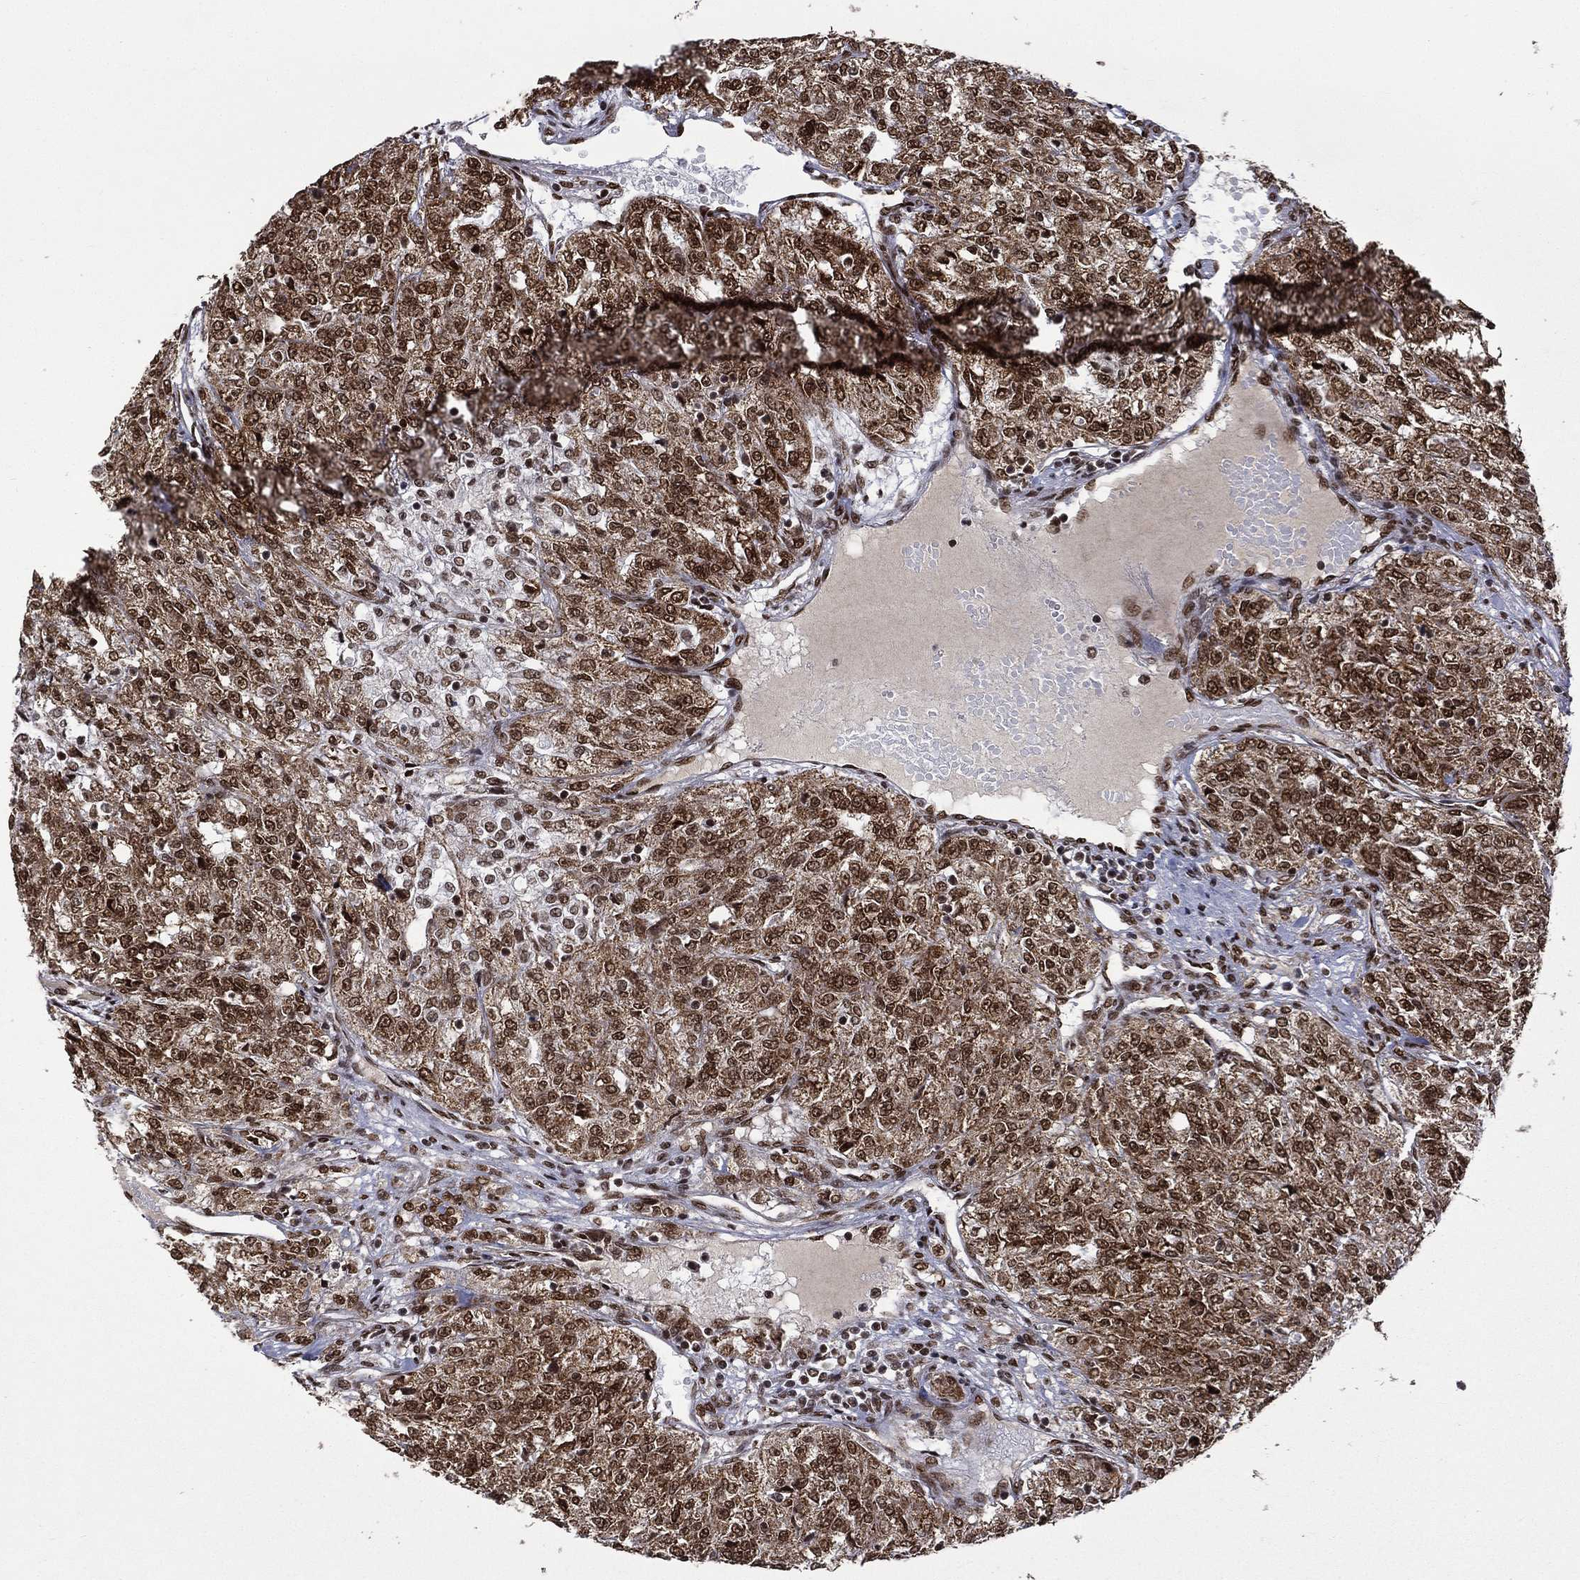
{"staining": {"intensity": "strong", "quantity": ">75%", "location": "nuclear"}, "tissue": "renal cancer", "cell_type": "Tumor cells", "image_type": "cancer", "snomed": [{"axis": "morphology", "description": "Adenocarcinoma, NOS"}, {"axis": "topography", "description": "Kidney"}], "caption": "A high-resolution photomicrograph shows immunohistochemistry staining of renal adenocarcinoma, which shows strong nuclear staining in about >75% of tumor cells.", "gene": "C5orf24", "patient": {"sex": "female", "age": 63}}